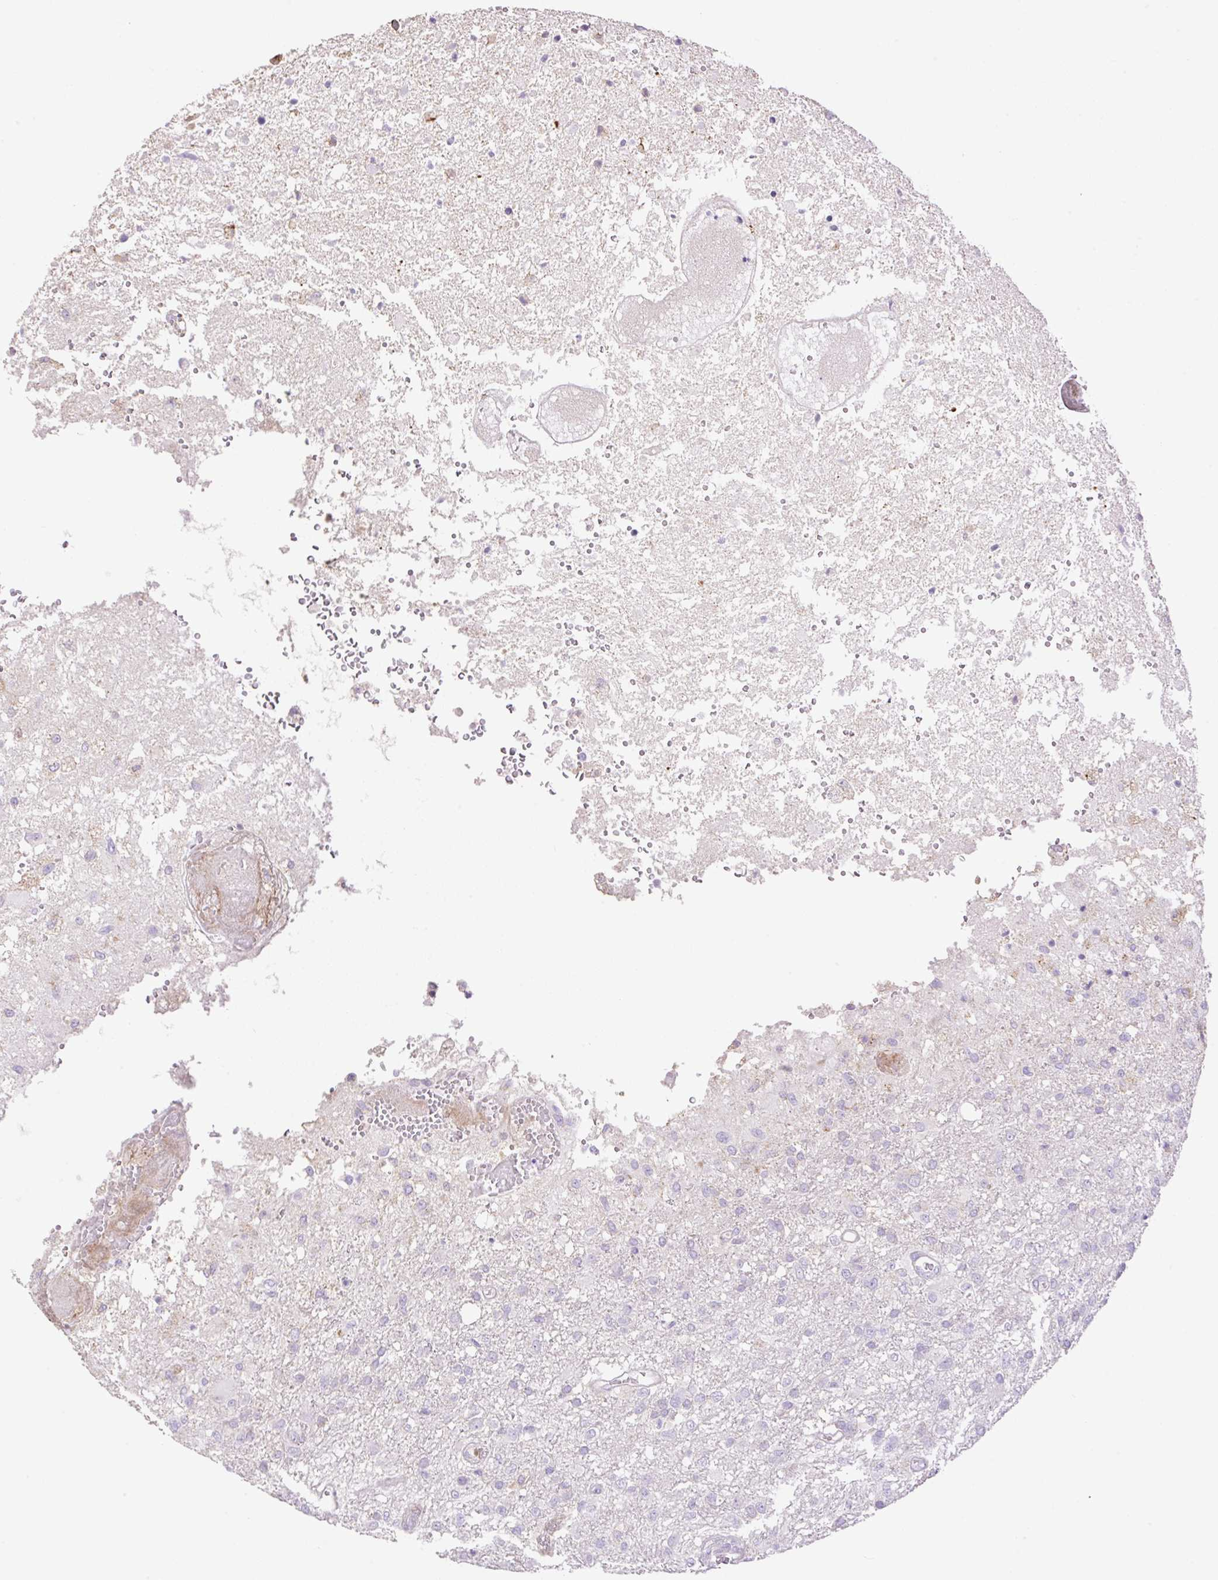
{"staining": {"intensity": "negative", "quantity": "none", "location": "none"}, "tissue": "glioma", "cell_type": "Tumor cells", "image_type": "cancer", "snomed": [{"axis": "morphology", "description": "Glioma, malignant, High grade"}, {"axis": "topography", "description": "Brain"}], "caption": "A high-resolution histopathology image shows immunohistochemistry staining of glioma, which displays no significant positivity in tumor cells.", "gene": "VPS25", "patient": {"sex": "female", "age": 74}}